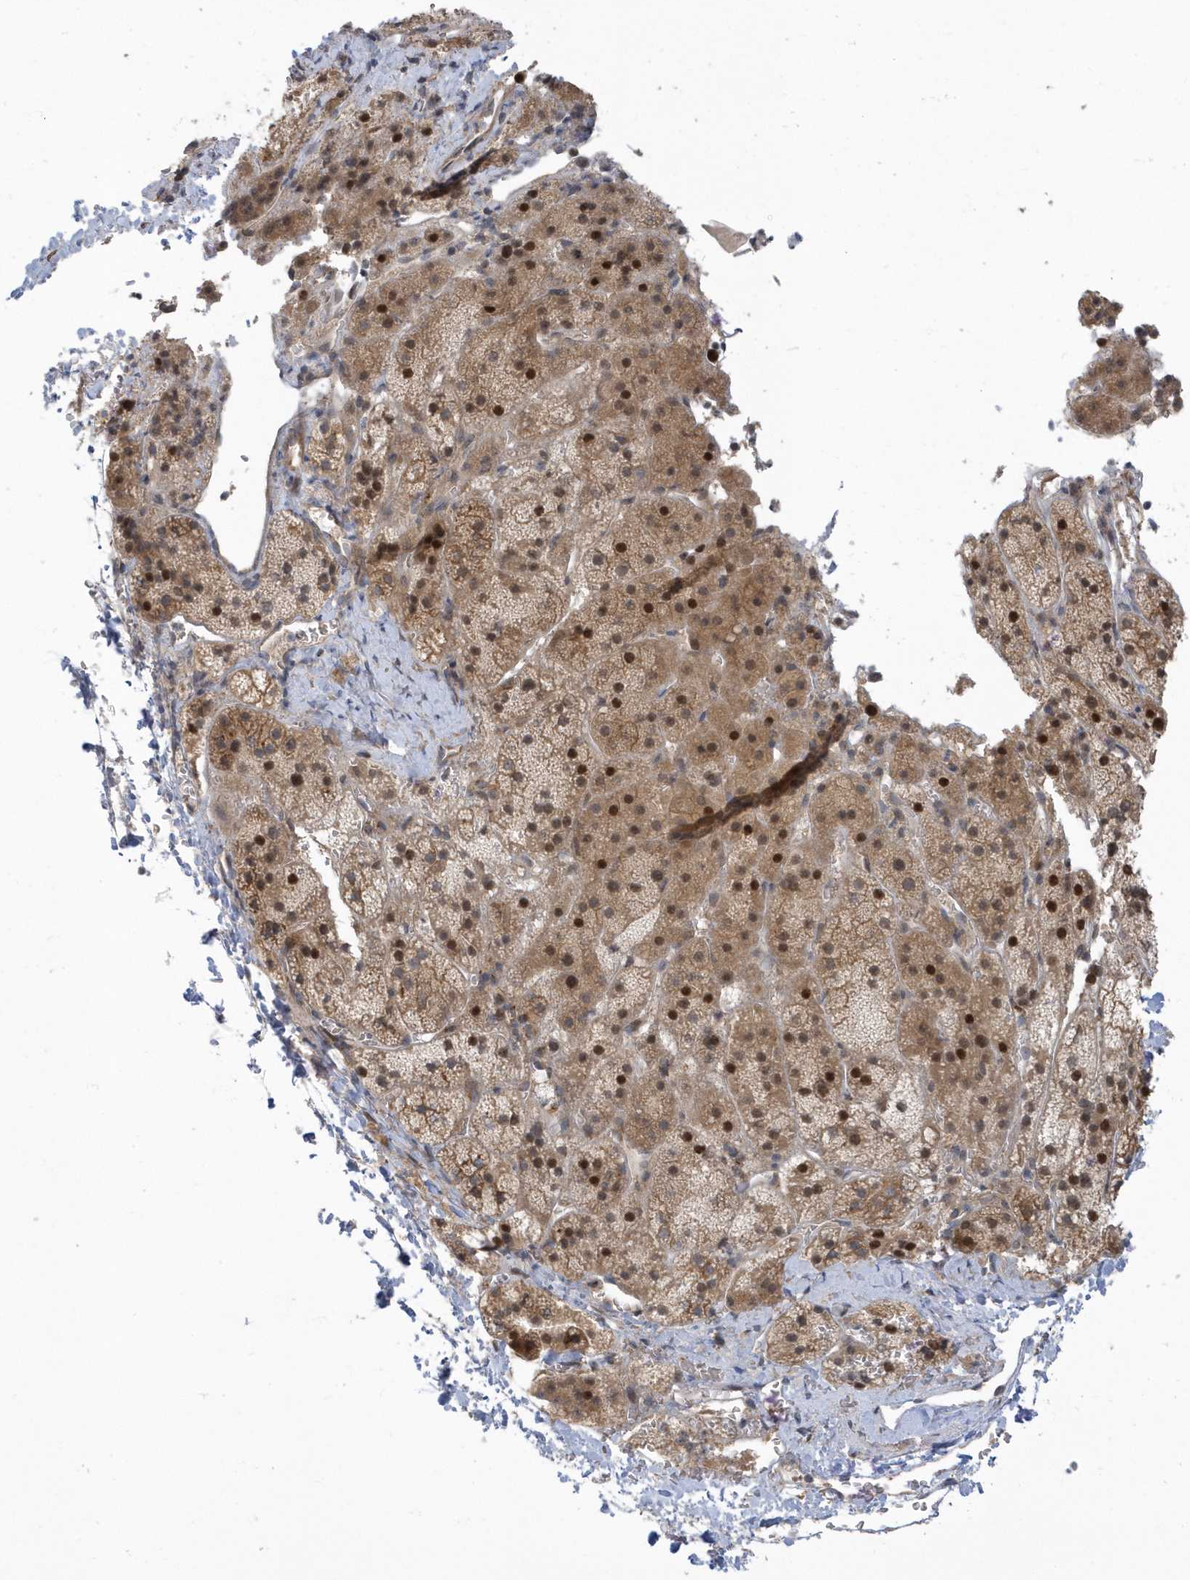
{"staining": {"intensity": "moderate", "quantity": ">75%", "location": "cytoplasmic/membranous,nuclear"}, "tissue": "adrenal gland", "cell_type": "Glandular cells", "image_type": "normal", "snomed": [{"axis": "morphology", "description": "Normal tissue, NOS"}, {"axis": "topography", "description": "Adrenal gland"}], "caption": "Unremarkable adrenal gland was stained to show a protein in brown. There is medium levels of moderate cytoplasmic/membranous,nuclear staining in approximately >75% of glandular cells.", "gene": "USP53", "patient": {"sex": "female", "age": 44}}